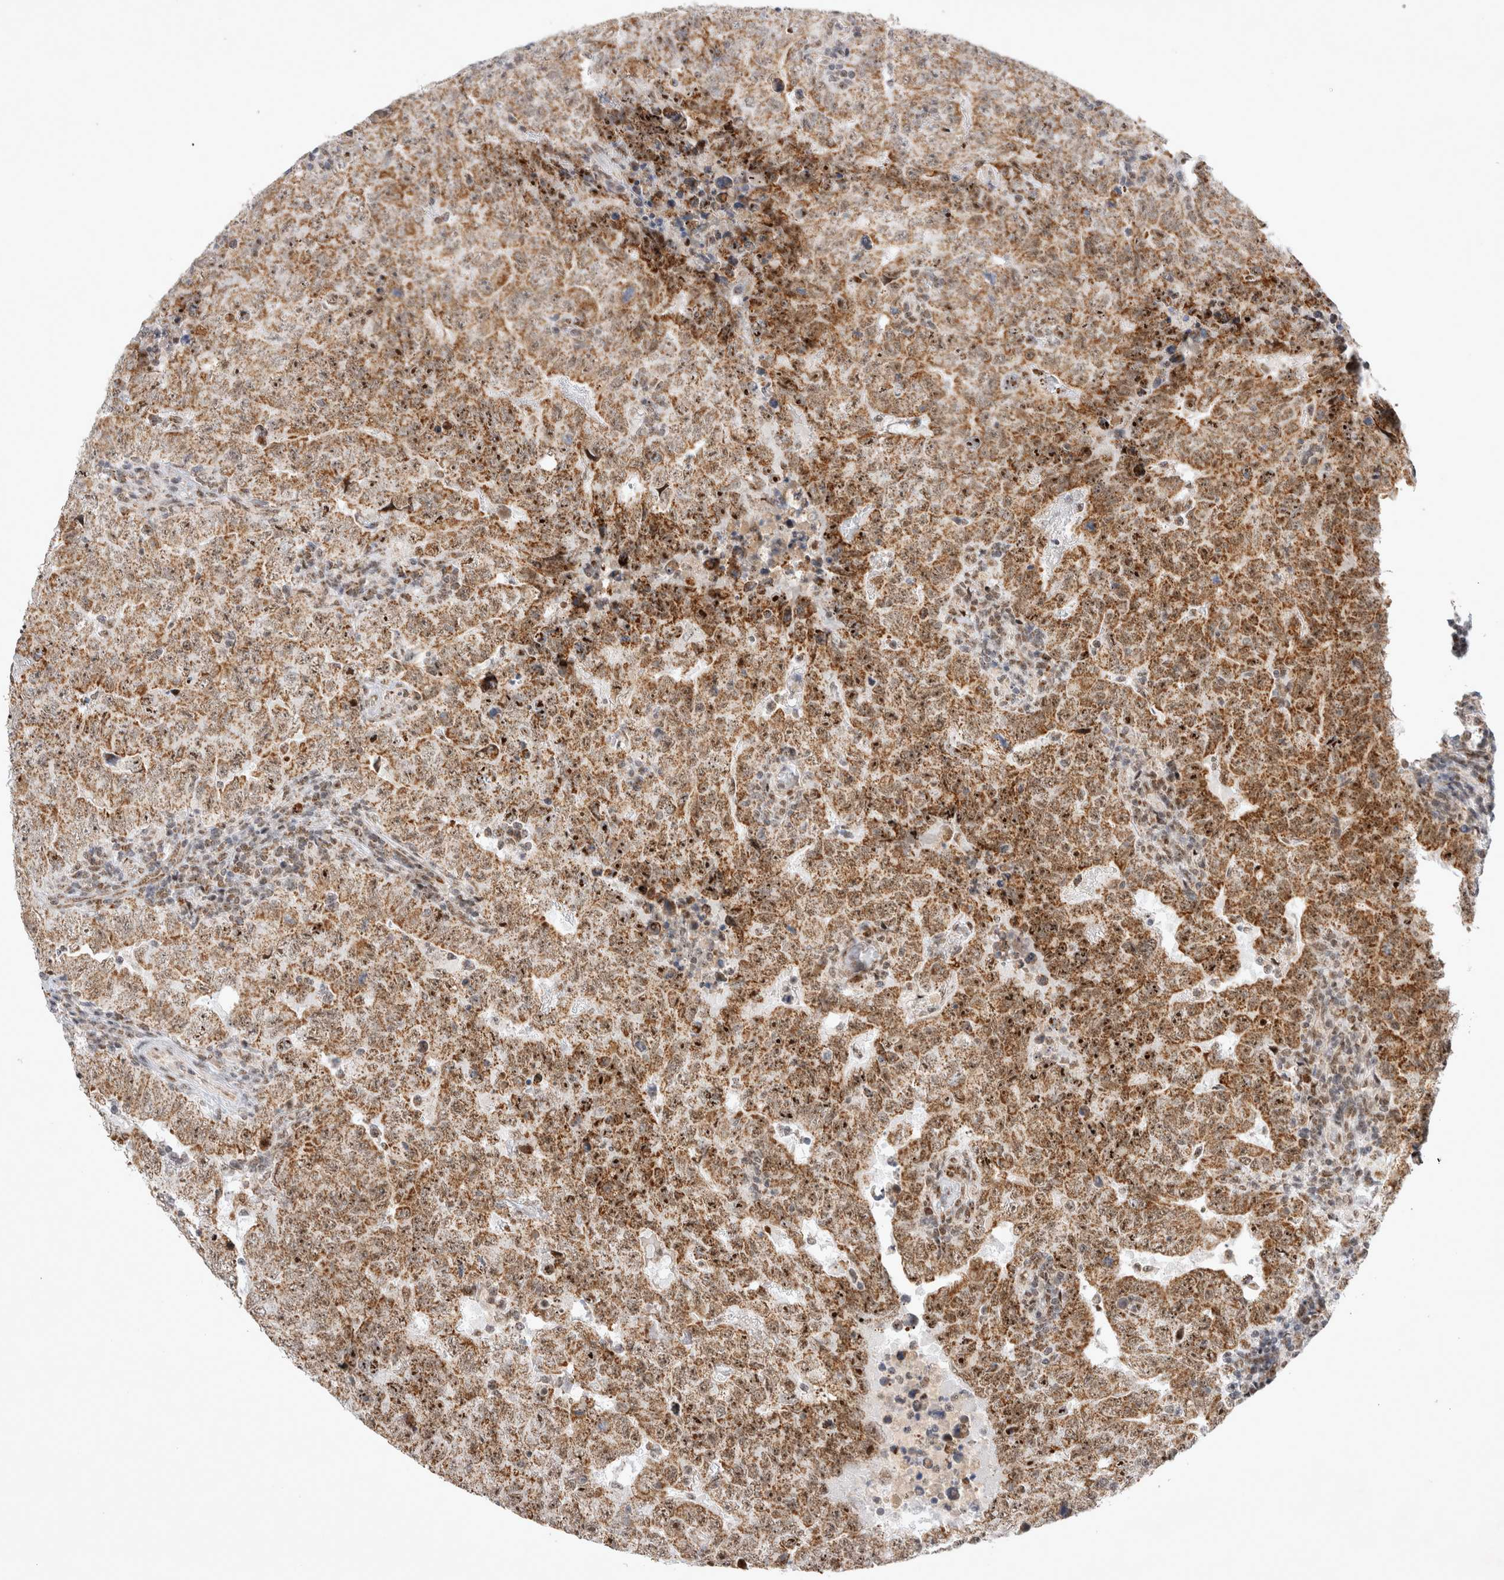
{"staining": {"intensity": "moderate", "quantity": ">75%", "location": "cytoplasmic/membranous,nuclear"}, "tissue": "testis cancer", "cell_type": "Tumor cells", "image_type": "cancer", "snomed": [{"axis": "morphology", "description": "Carcinoma, Embryonal, NOS"}, {"axis": "topography", "description": "Testis"}], "caption": "Immunohistochemical staining of human testis cancer (embryonal carcinoma) reveals medium levels of moderate cytoplasmic/membranous and nuclear staining in approximately >75% of tumor cells. (DAB (3,3'-diaminobenzidine) = brown stain, brightfield microscopy at high magnification).", "gene": "MRPL37", "patient": {"sex": "male", "age": 26}}